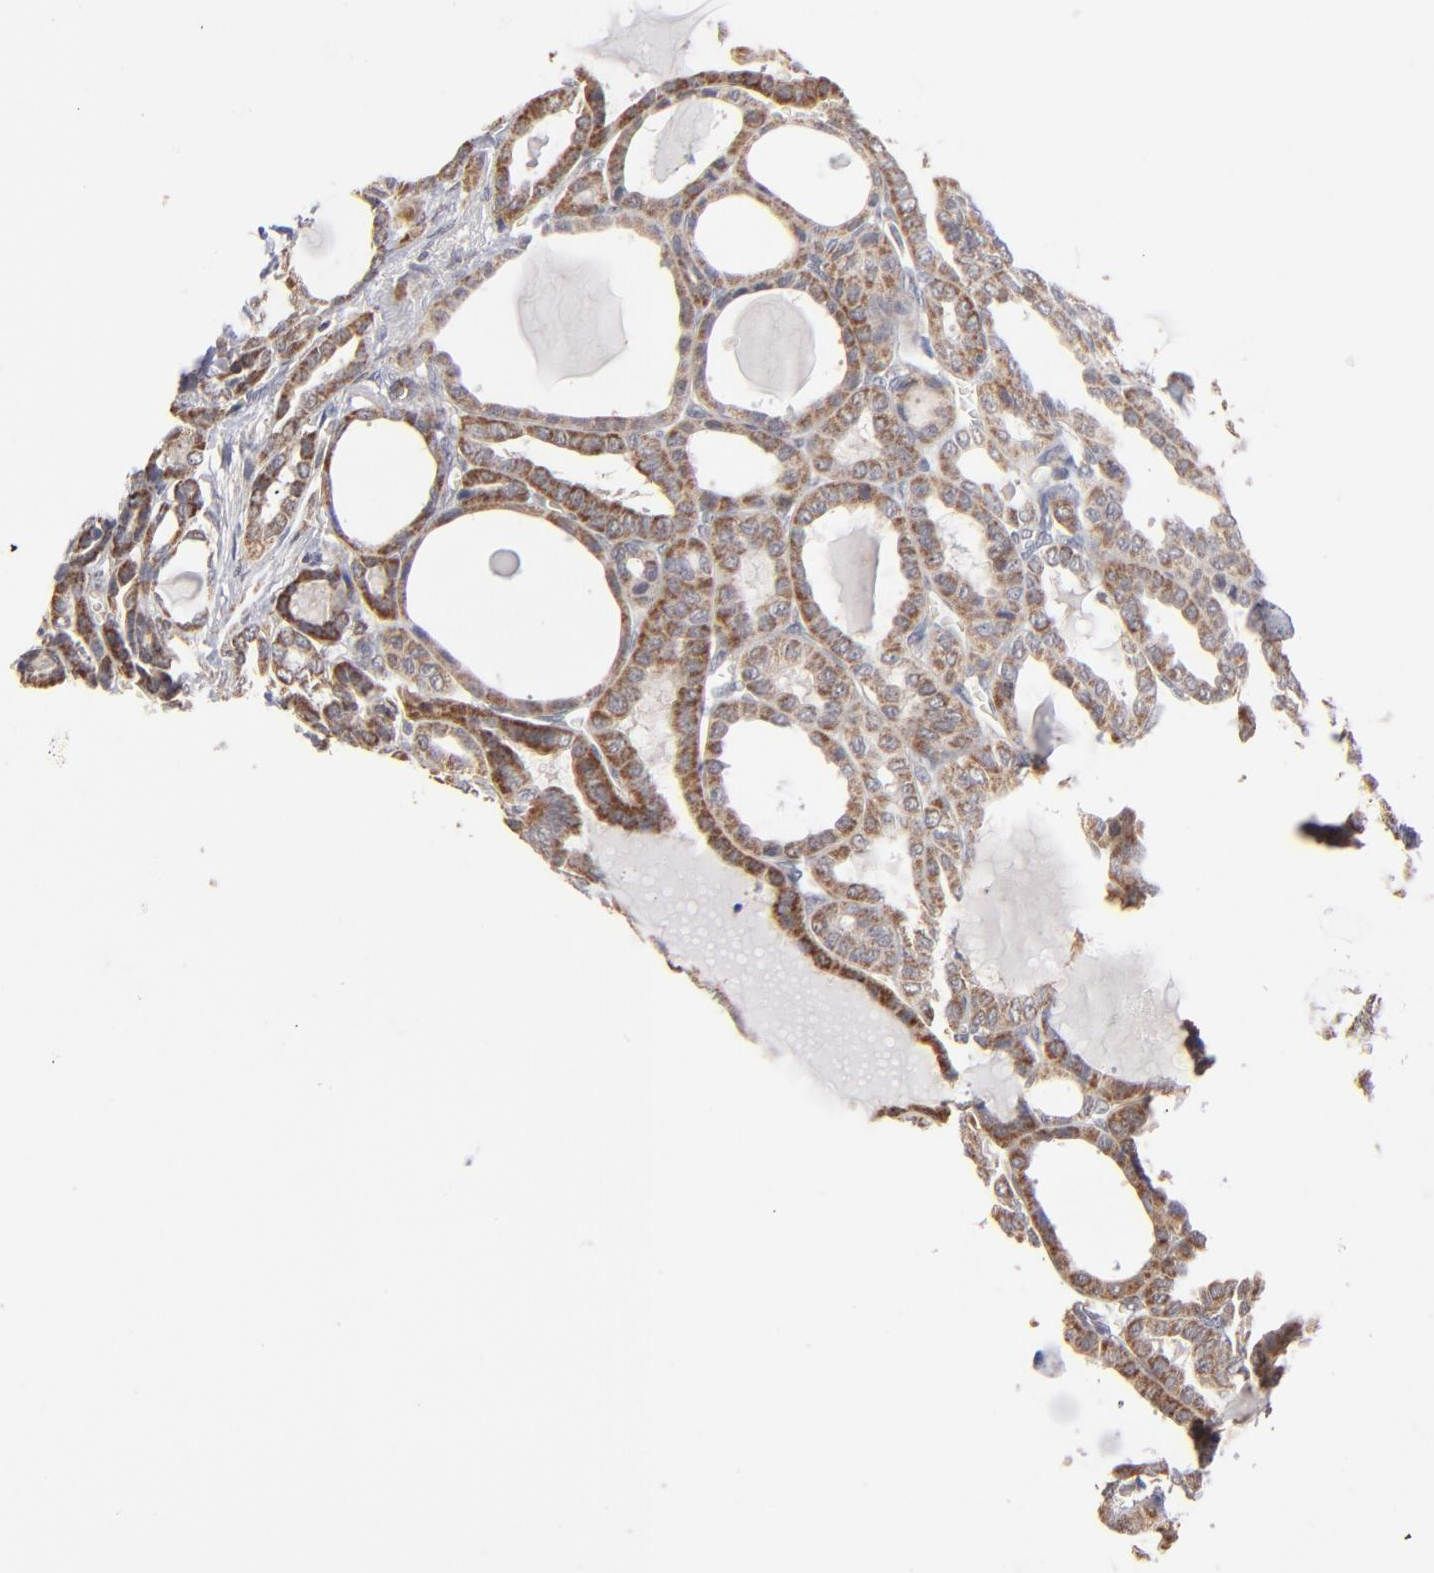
{"staining": {"intensity": "moderate", "quantity": ">75%", "location": "cytoplasmic/membranous"}, "tissue": "thyroid cancer", "cell_type": "Tumor cells", "image_type": "cancer", "snomed": [{"axis": "morphology", "description": "Carcinoma, NOS"}, {"axis": "topography", "description": "Thyroid gland"}], "caption": "IHC (DAB (3,3'-diaminobenzidine)) staining of human carcinoma (thyroid) shows moderate cytoplasmic/membranous protein positivity in approximately >75% of tumor cells. The protein is stained brown, and the nuclei are stained in blue (DAB IHC with brightfield microscopy, high magnification).", "gene": "MIPOL1", "patient": {"sex": "female", "age": 91}}